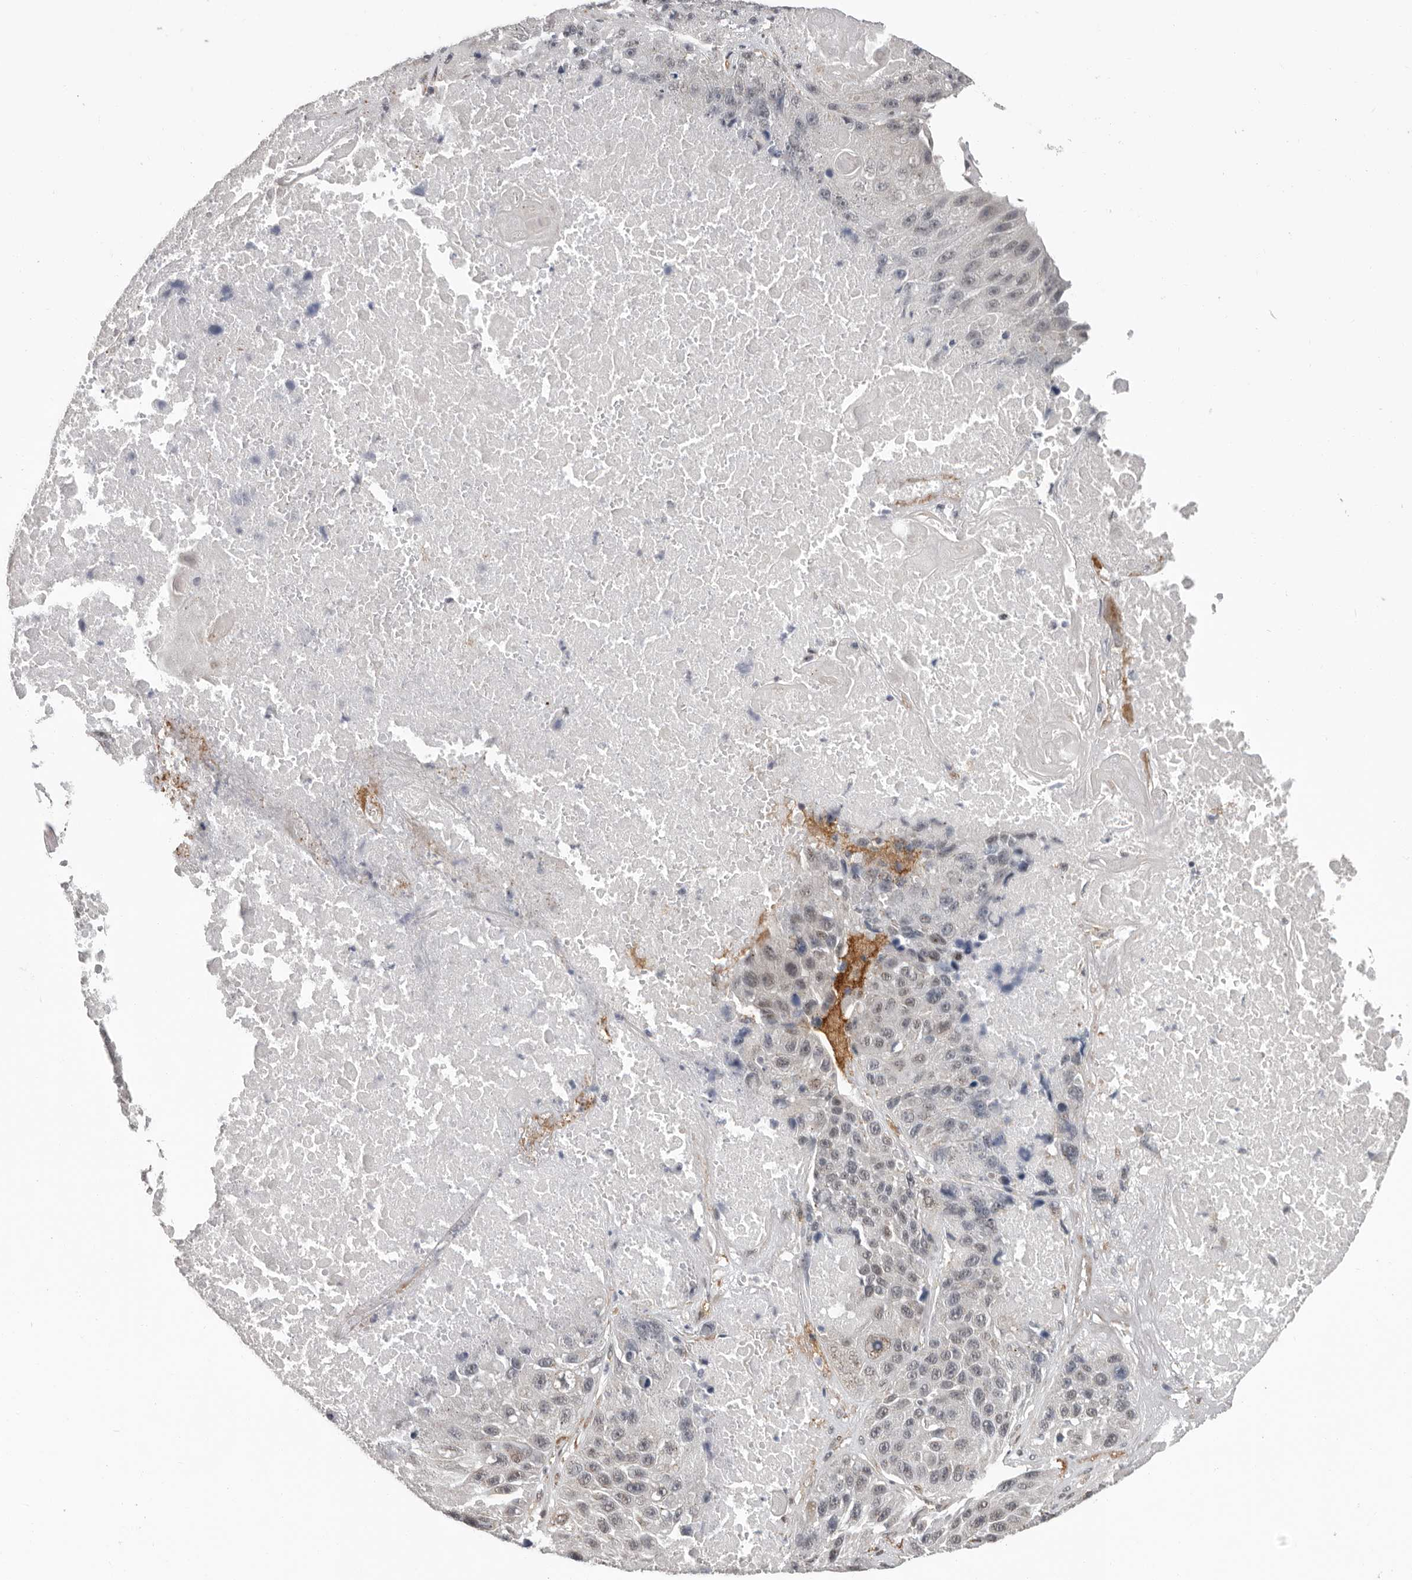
{"staining": {"intensity": "negative", "quantity": "none", "location": "none"}, "tissue": "lung cancer", "cell_type": "Tumor cells", "image_type": "cancer", "snomed": [{"axis": "morphology", "description": "Squamous cell carcinoma, NOS"}, {"axis": "topography", "description": "Lung"}], "caption": "Immunohistochemistry photomicrograph of human lung cancer stained for a protein (brown), which demonstrates no positivity in tumor cells. (DAB IHC with hematoxylin counter stain).", "gene": "RALGPS2", "patient": {"sex": "male", "age": 61}}